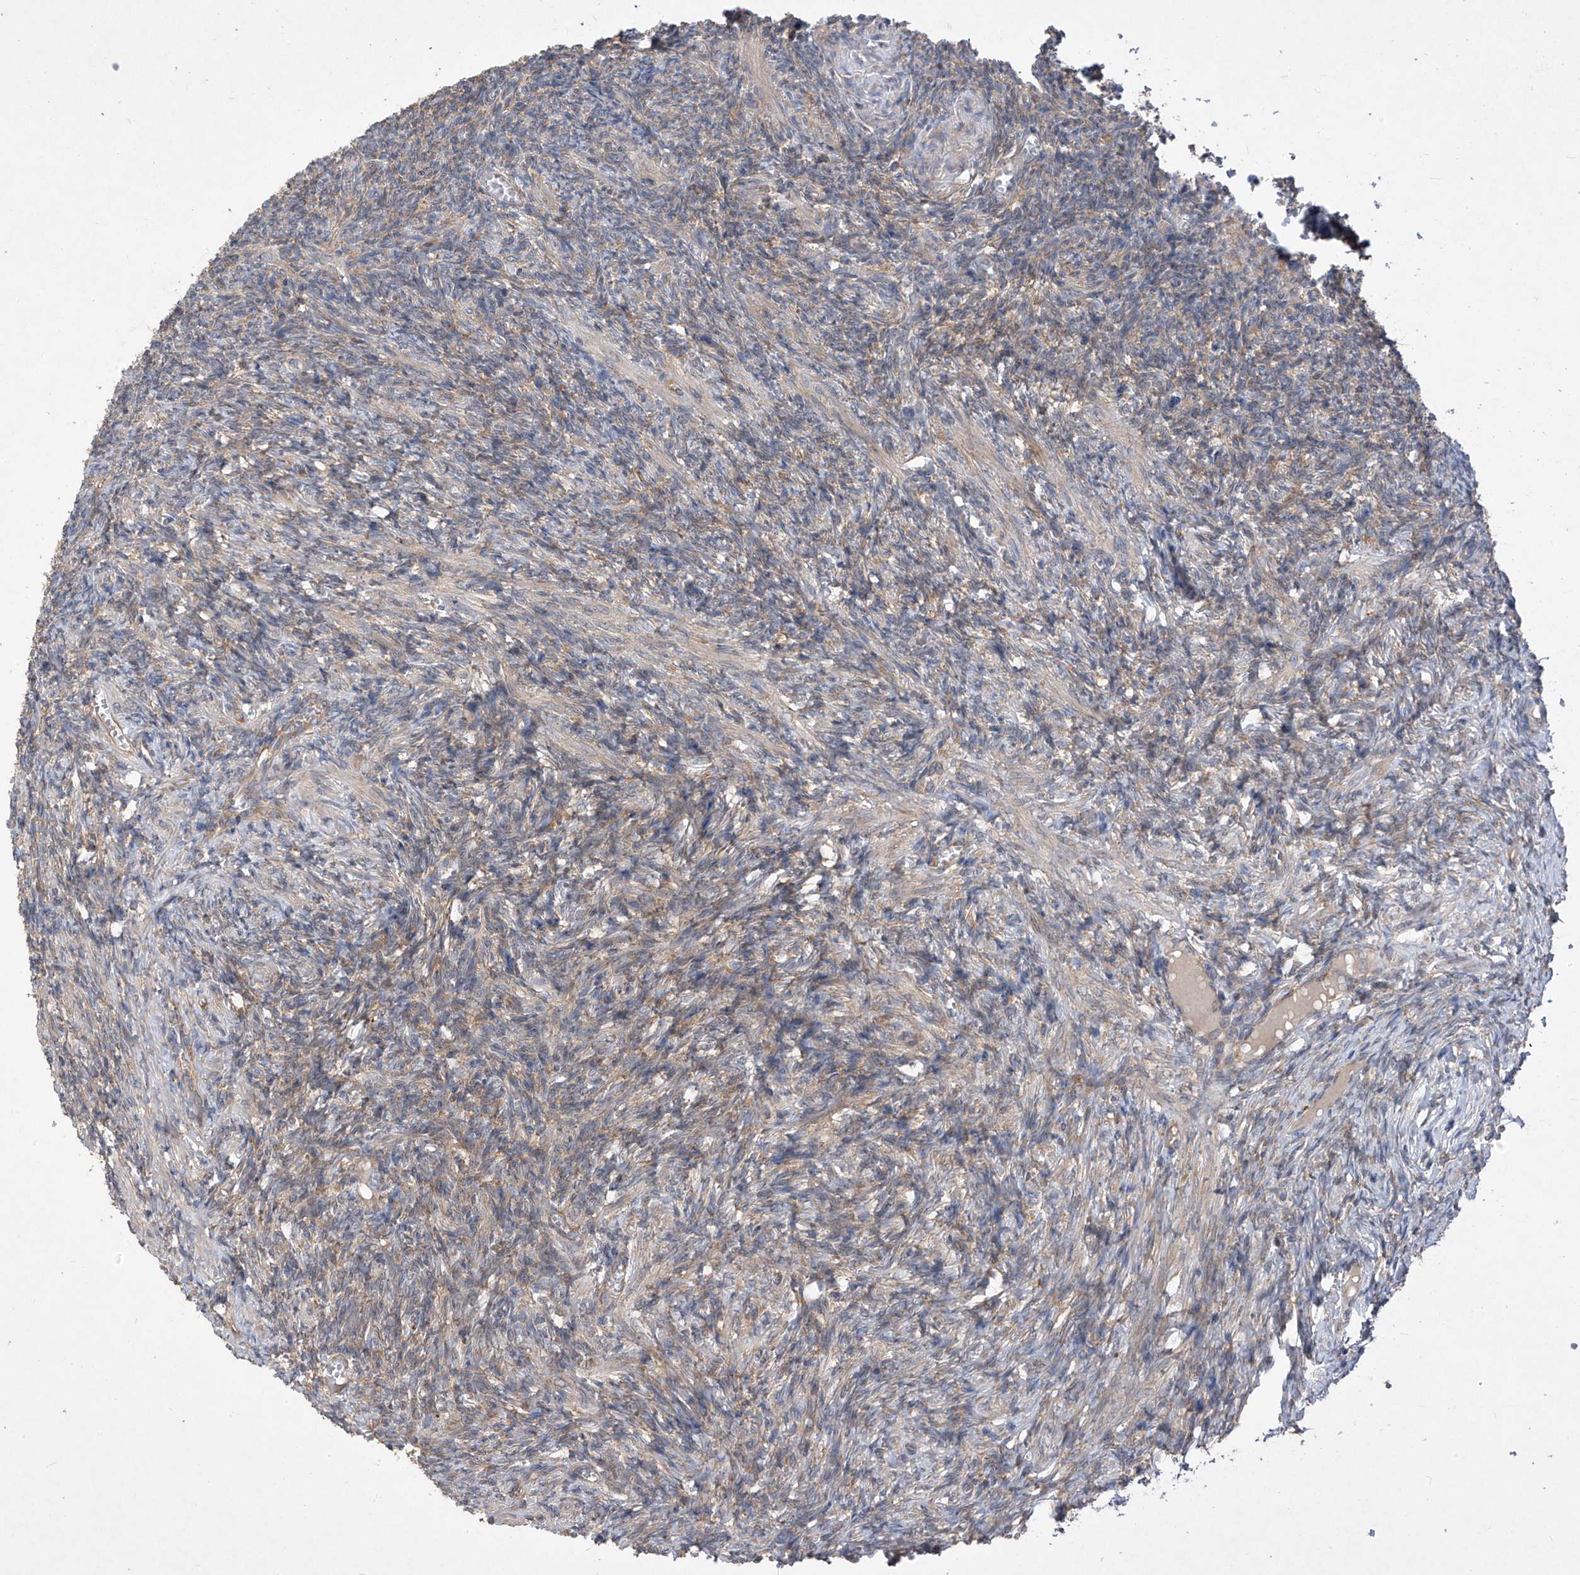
{"staining": {"intensity": "weak", "quantity": "<25%", "location": "cytoplasmic/membranous"}, "tissue": "ovary", "cell_type": "Ovarian stroma cells", "image_type": "normal", "snomed": [{"axis": "morphology", "description": "Normal tissue, NOS"}, {"axis": "topography", "description": "Ovary"}], "caption": "The histopathology image shows no staining of ovarian stroma cells in benign ovary.", "gene": "RPL34", "patient": {"sex": "female", "age": 27}}